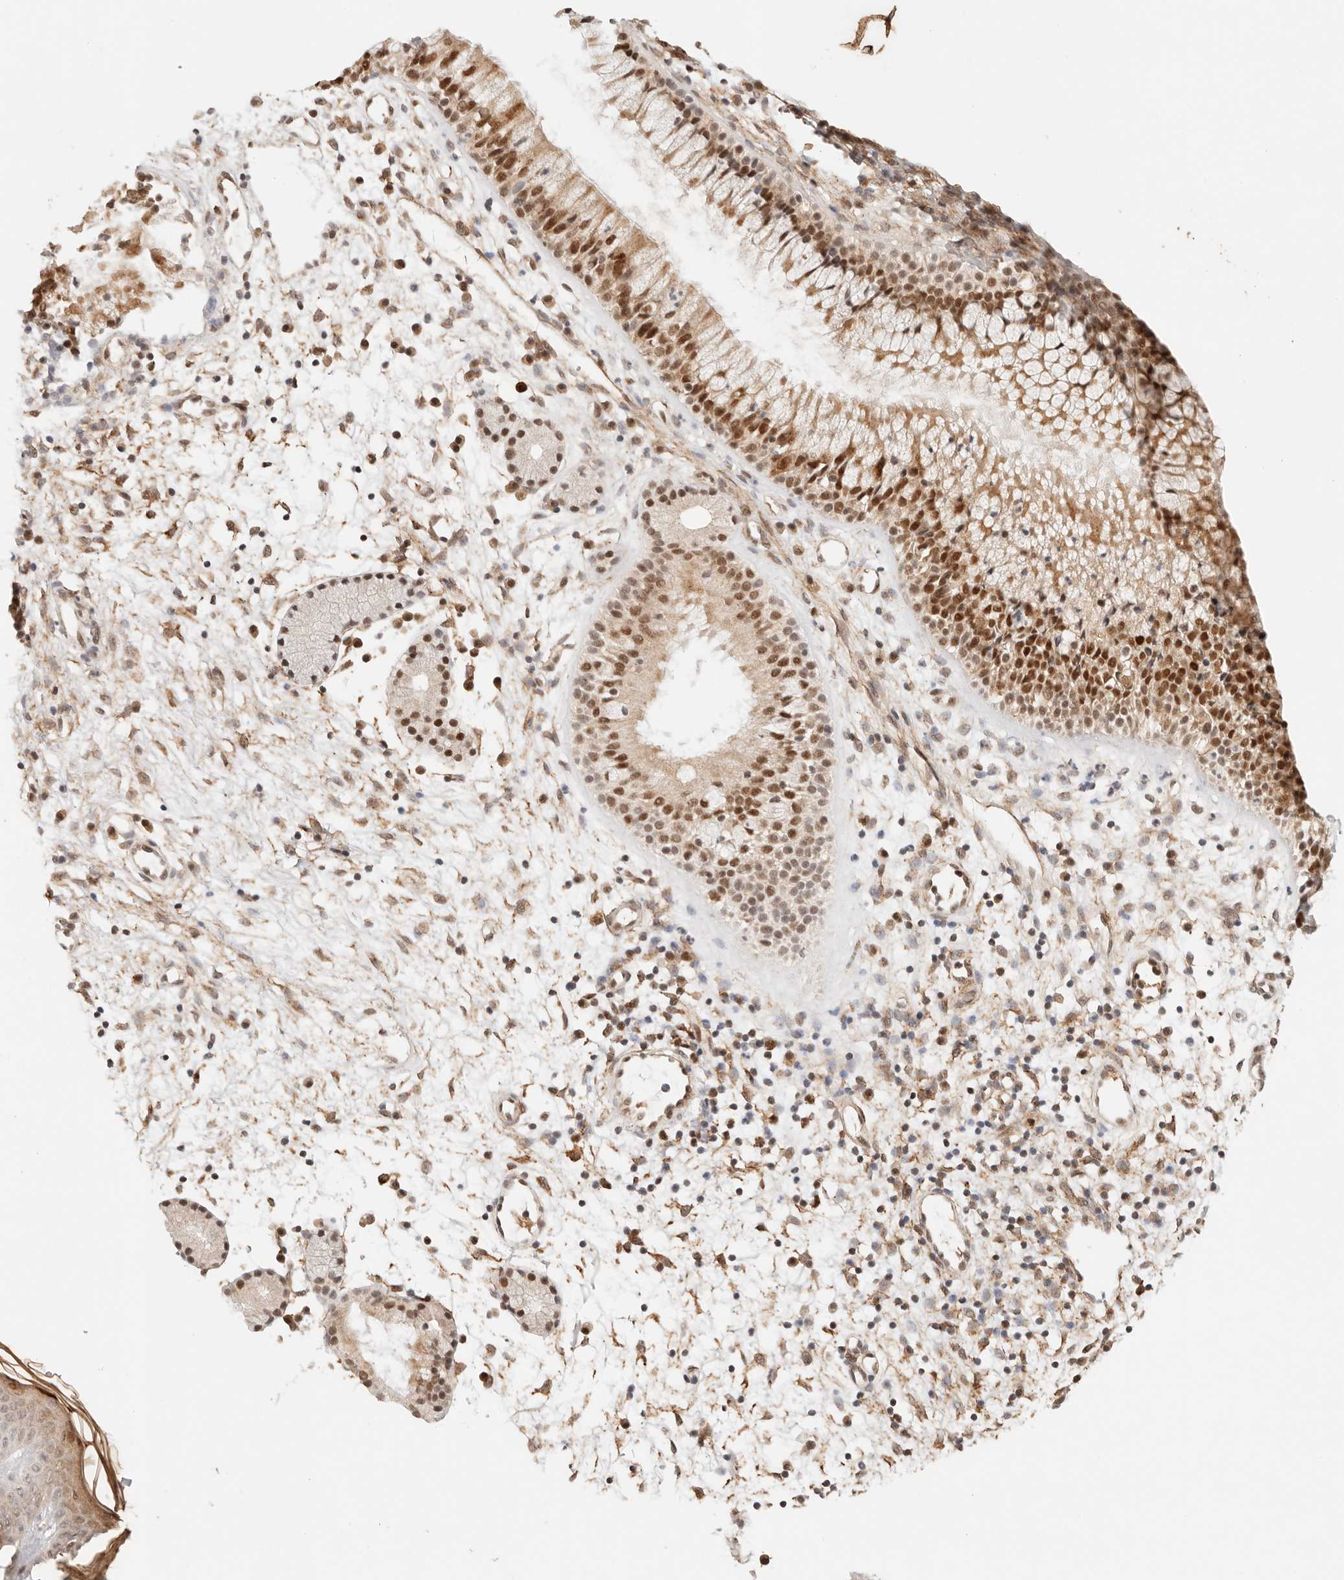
{"staining": {"intensity": "moderate", "quantity": ">75%", "location": "nuclear"}, "tissue": "nasopharynx", "cell_type": "Respiratory epithelial cells", "image_type": "normal", "snomed": [{"axis": "morphology", "description": "Normal tissue, NOS"}, {"axis": "topography", "description": "Nasopharynx"}], "caption": "Protein staining of unremarkable nasopharynx shows moderate nuclear expression in about >75% of respiratory epithelial cells.", "gene": "GTF2E2", "patient": {"sex": "male", "age": 21}}